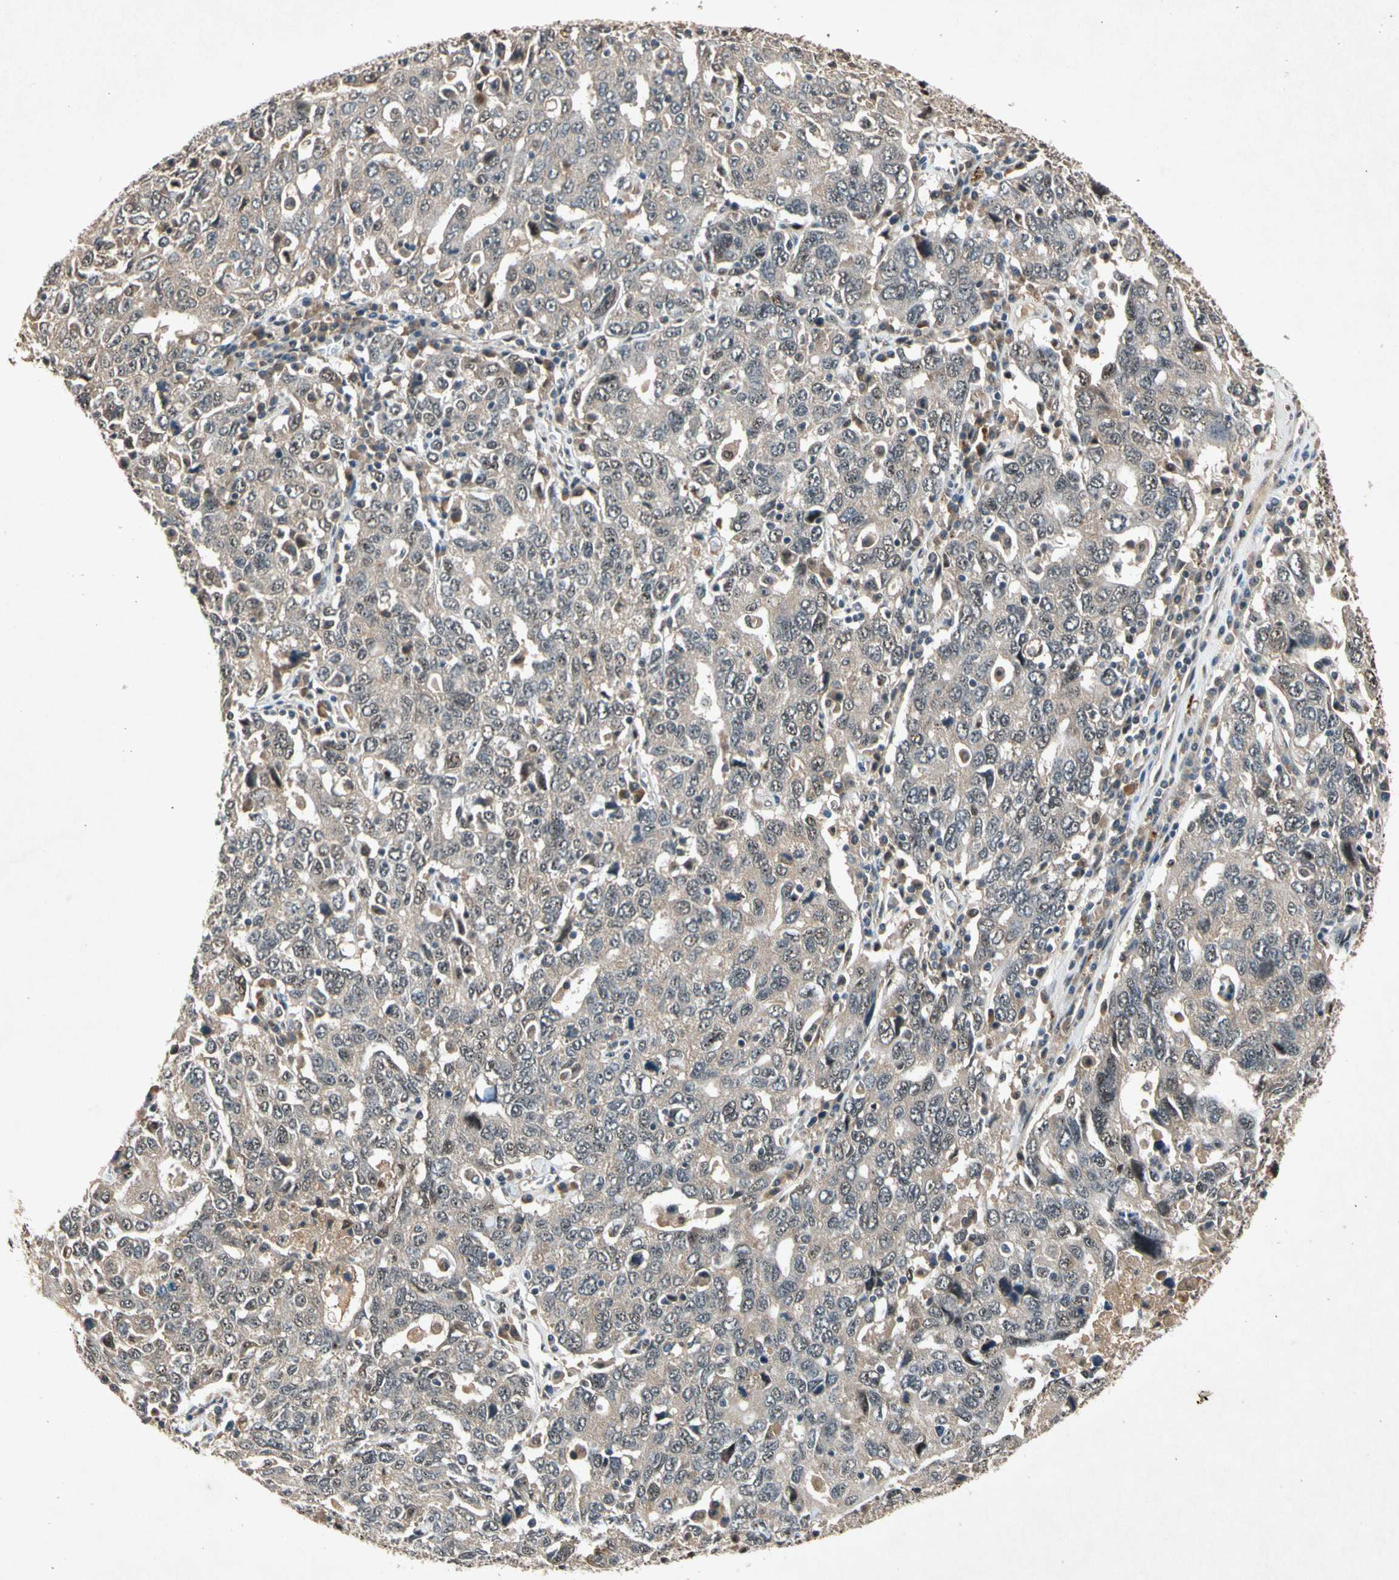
{"staining": {"intensity": "weak", "quantity": "25%-75%", "location": "nuclear"}, "tissue": "ovarian cancer", "cell_type": "Tumor cells", "image_type": "cancer", "snomed": [{"axis": "morphology", "description": "Carcinoma, endometroid"}, {"axis": "topography", "description": "Ovary"}], "caption": "This micrograph displays immunohistochemistry staining of human ovarian cancer, with low weak nuclear staining in about 25%-75% of tumor cells.", "gene": "PML", "patient": {"sex": "female", "age": 62}}